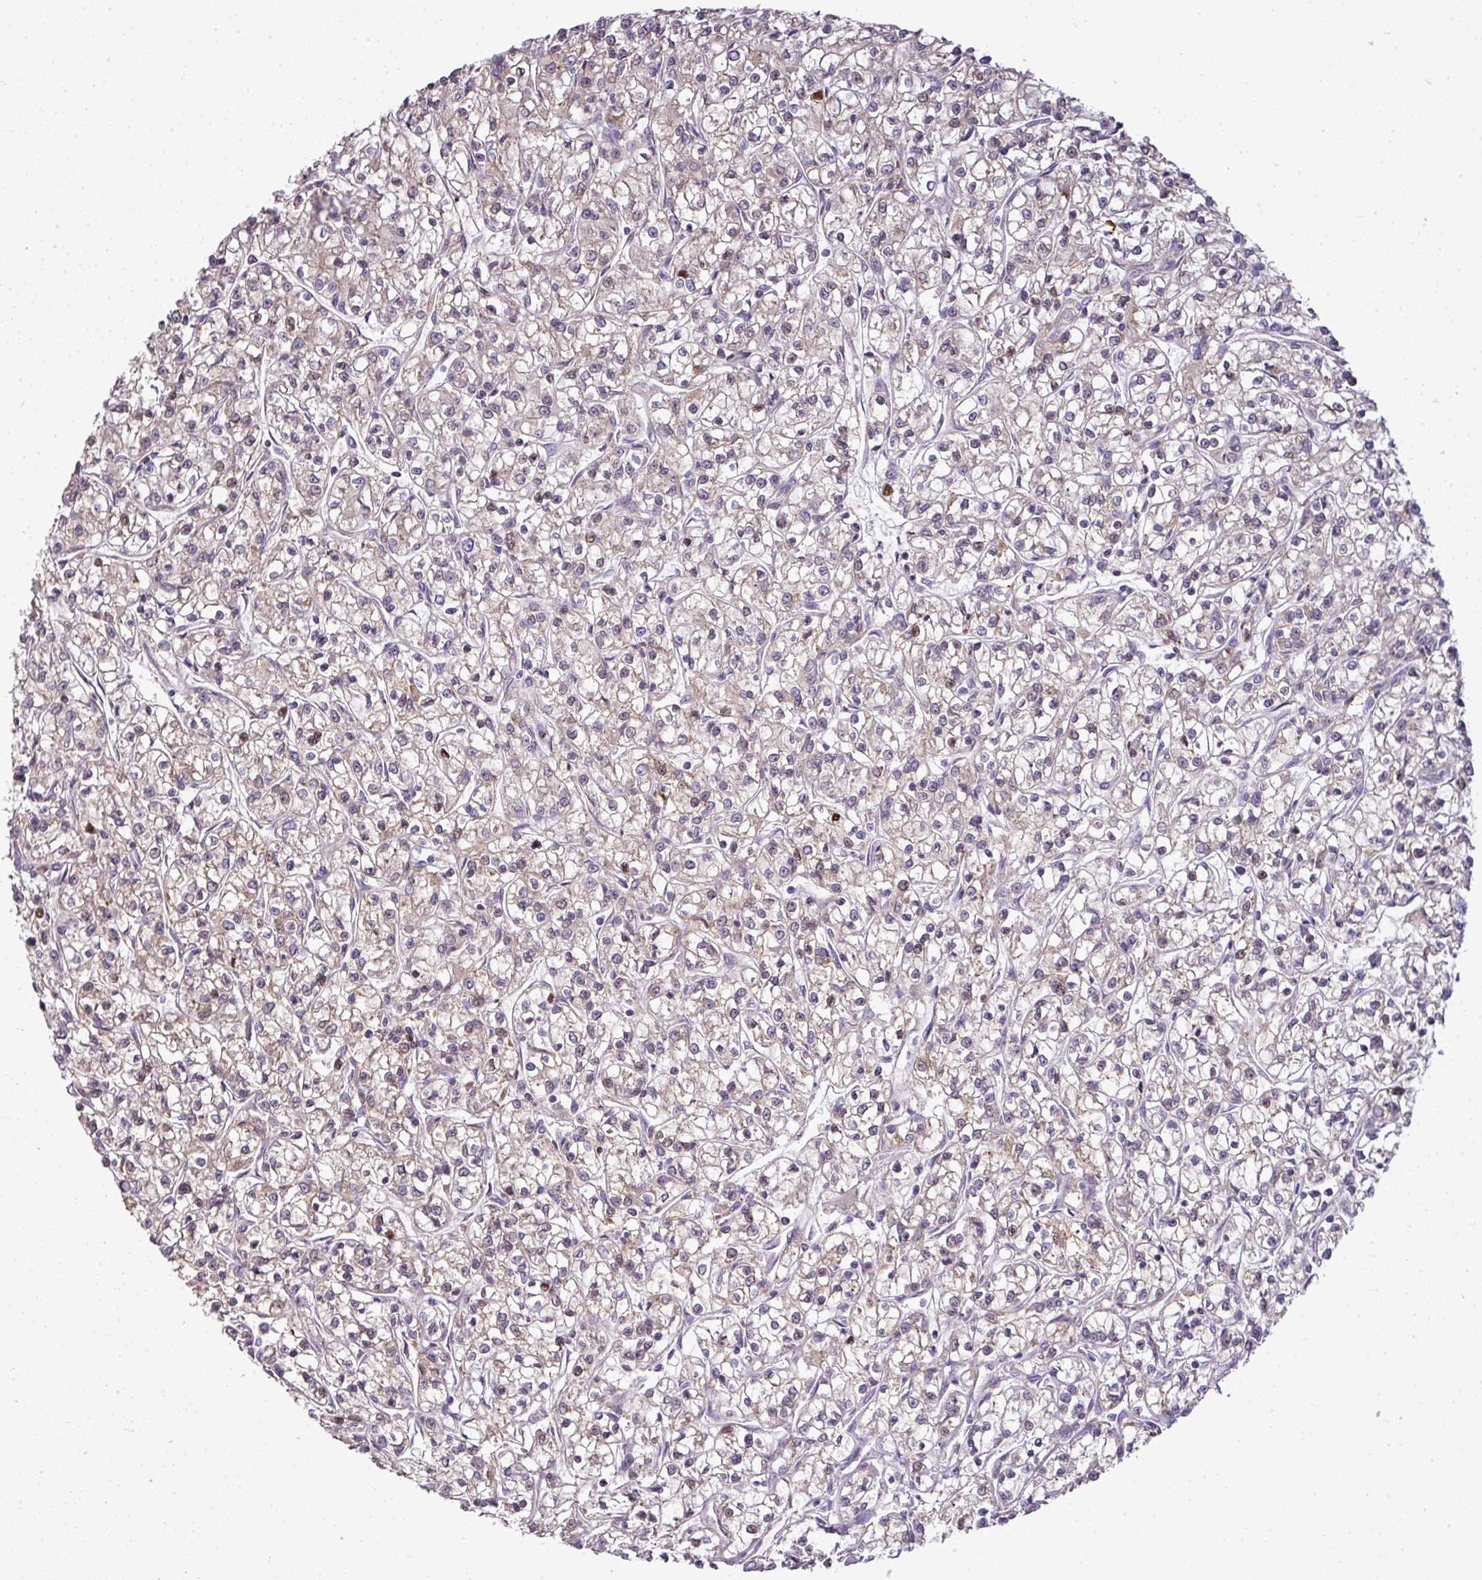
{"staining": {"intensity": "weak", "quantity": "25%-75%", "location": "cytoplasmic/membranous"}, "tissue": "renal cancer", "cell_type": "Tumor cells", "image_type": "cancer", "snomed": [{"axis": "morphology", "description": "Adenocarcinoma, NOS"}, {"axis": "topography", "description": "Kidney"}], "caption": "Weak cytoplasmic/membranous positivity is seen in approximately 25%-75% of tumor cells in renal adenocarcinoma. The staining was performed using DAB to visualize the protein expression in brown, while the nuclei were stained in blue with hematoxylin (Magnification: 20x).", "gene": "STAT5A", "patient": {"sex": "female", "age": 59}}